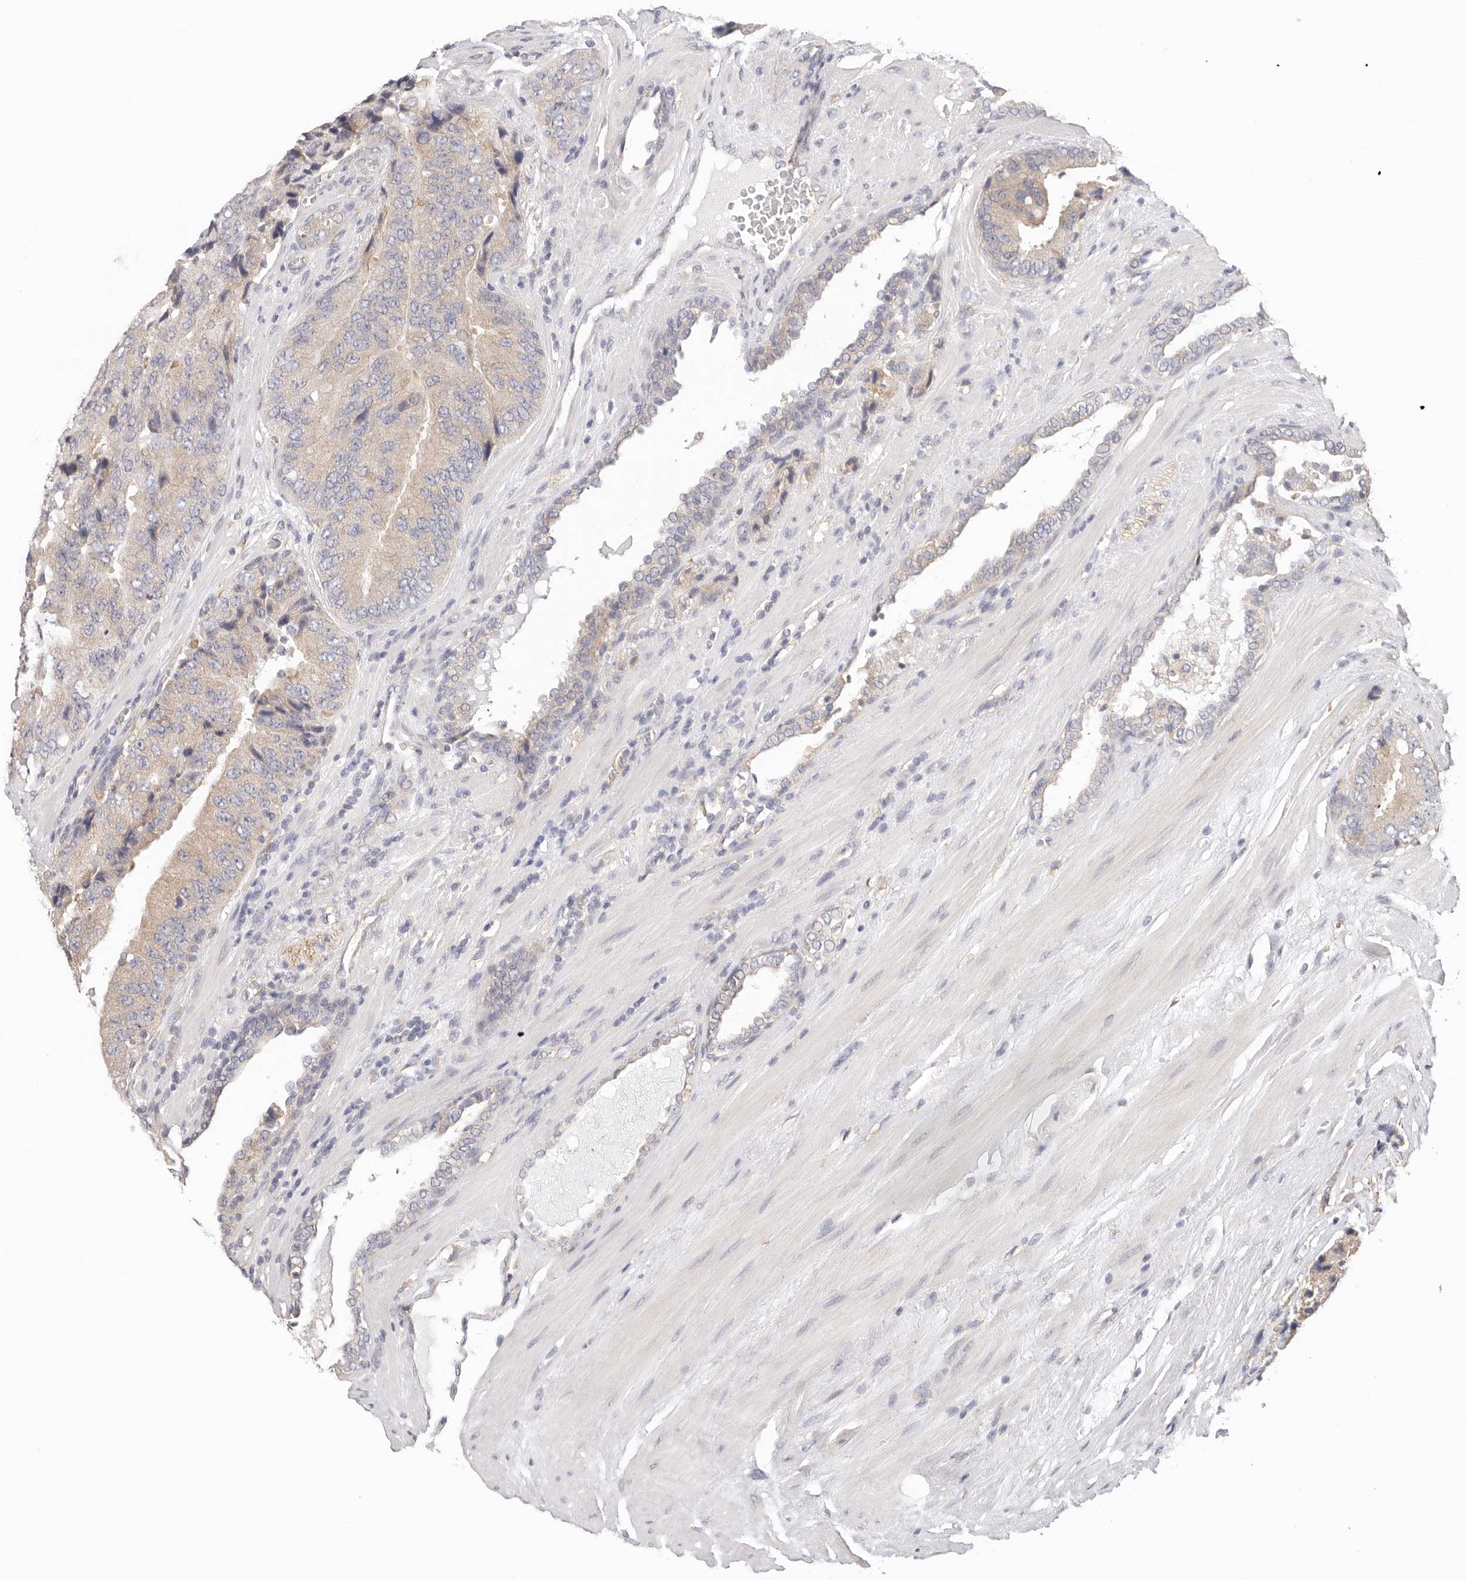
{"staining": {"intensity": "weak", "quantity": "25%-75%", "location": "cytoplasmic/membranous"}, "tissue": "prostate cancer", "cell_type": "Tumor cells", "image_type": "cancer", "snomed": [{"axis": "morphology", "description": "Adenocarcinoma, High grade"}, {"axis": "topography", "description": "Prostate"}], "caption": "Prostate cancer stained with DAB (3,3'-diaminobenzidine) immunohistochemistry (IHC) shows low levels of weak cytoplasmic/membranous positivity in about 25%-75% of tumor cells.", "gene": "AFDN", "patient": {"sex": "male", "age": 70}}